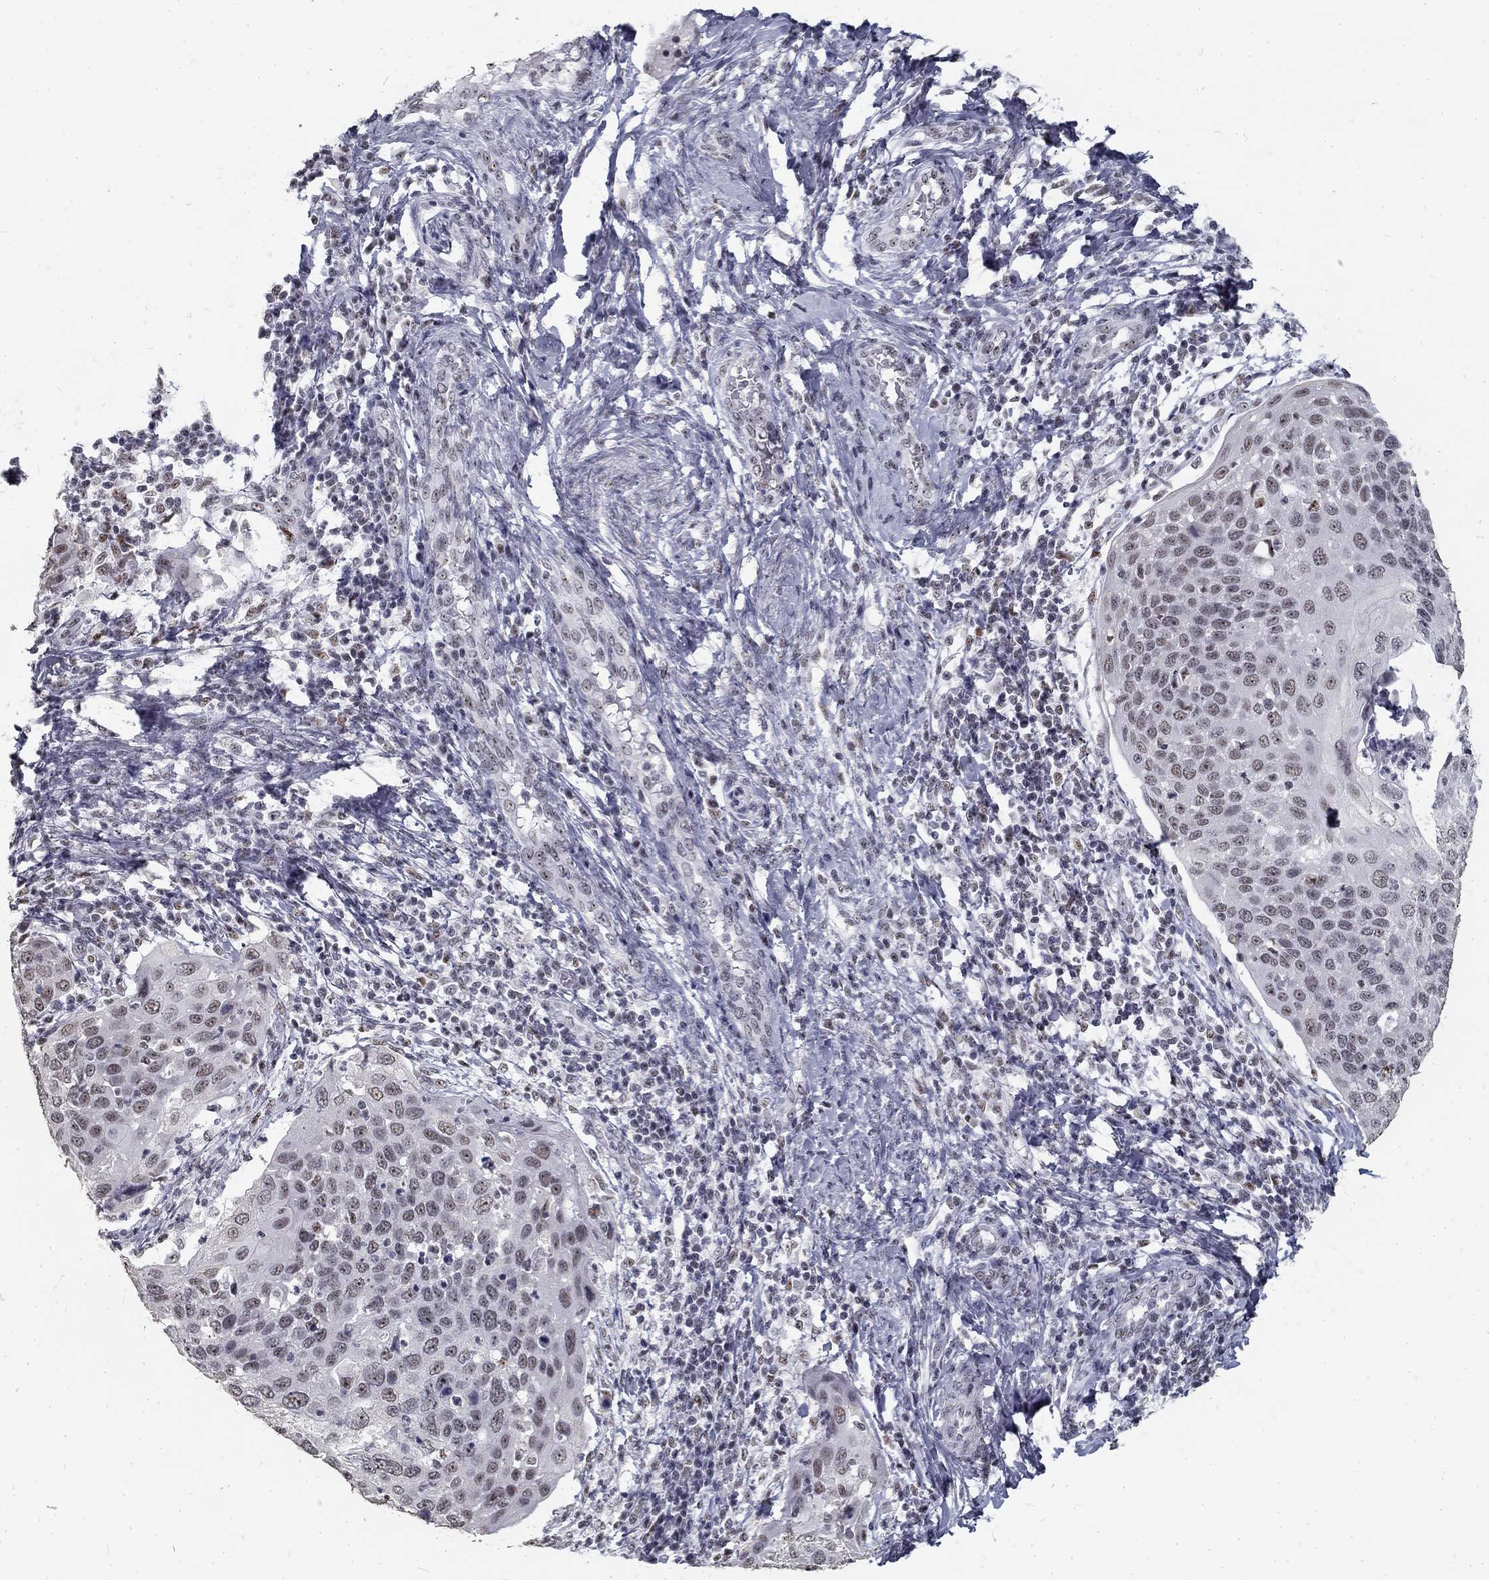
{"staining": {"intensity": "negative", "quantity": "none", "location": "none"}, "tissue": "cervical cancer", "cell_type": "Tumor cells", "image_type": "cancer", "snomed": [{"axis": "morphology", "description": "Squamous cell carcinoma, NOS"}, {"axis": "topography", "description": "Cervix"}], "caption": "Cervical squamous cell carcinoma was stained to show a protein in brown. There is no significant expression in tumor cells. Brightfield microscopy of IHC stained with DAB (brown) and hematoxylin (blue), captured at high magnification.", "gene": "SNORC", "patient": {"sex": "female", "age": 54}}